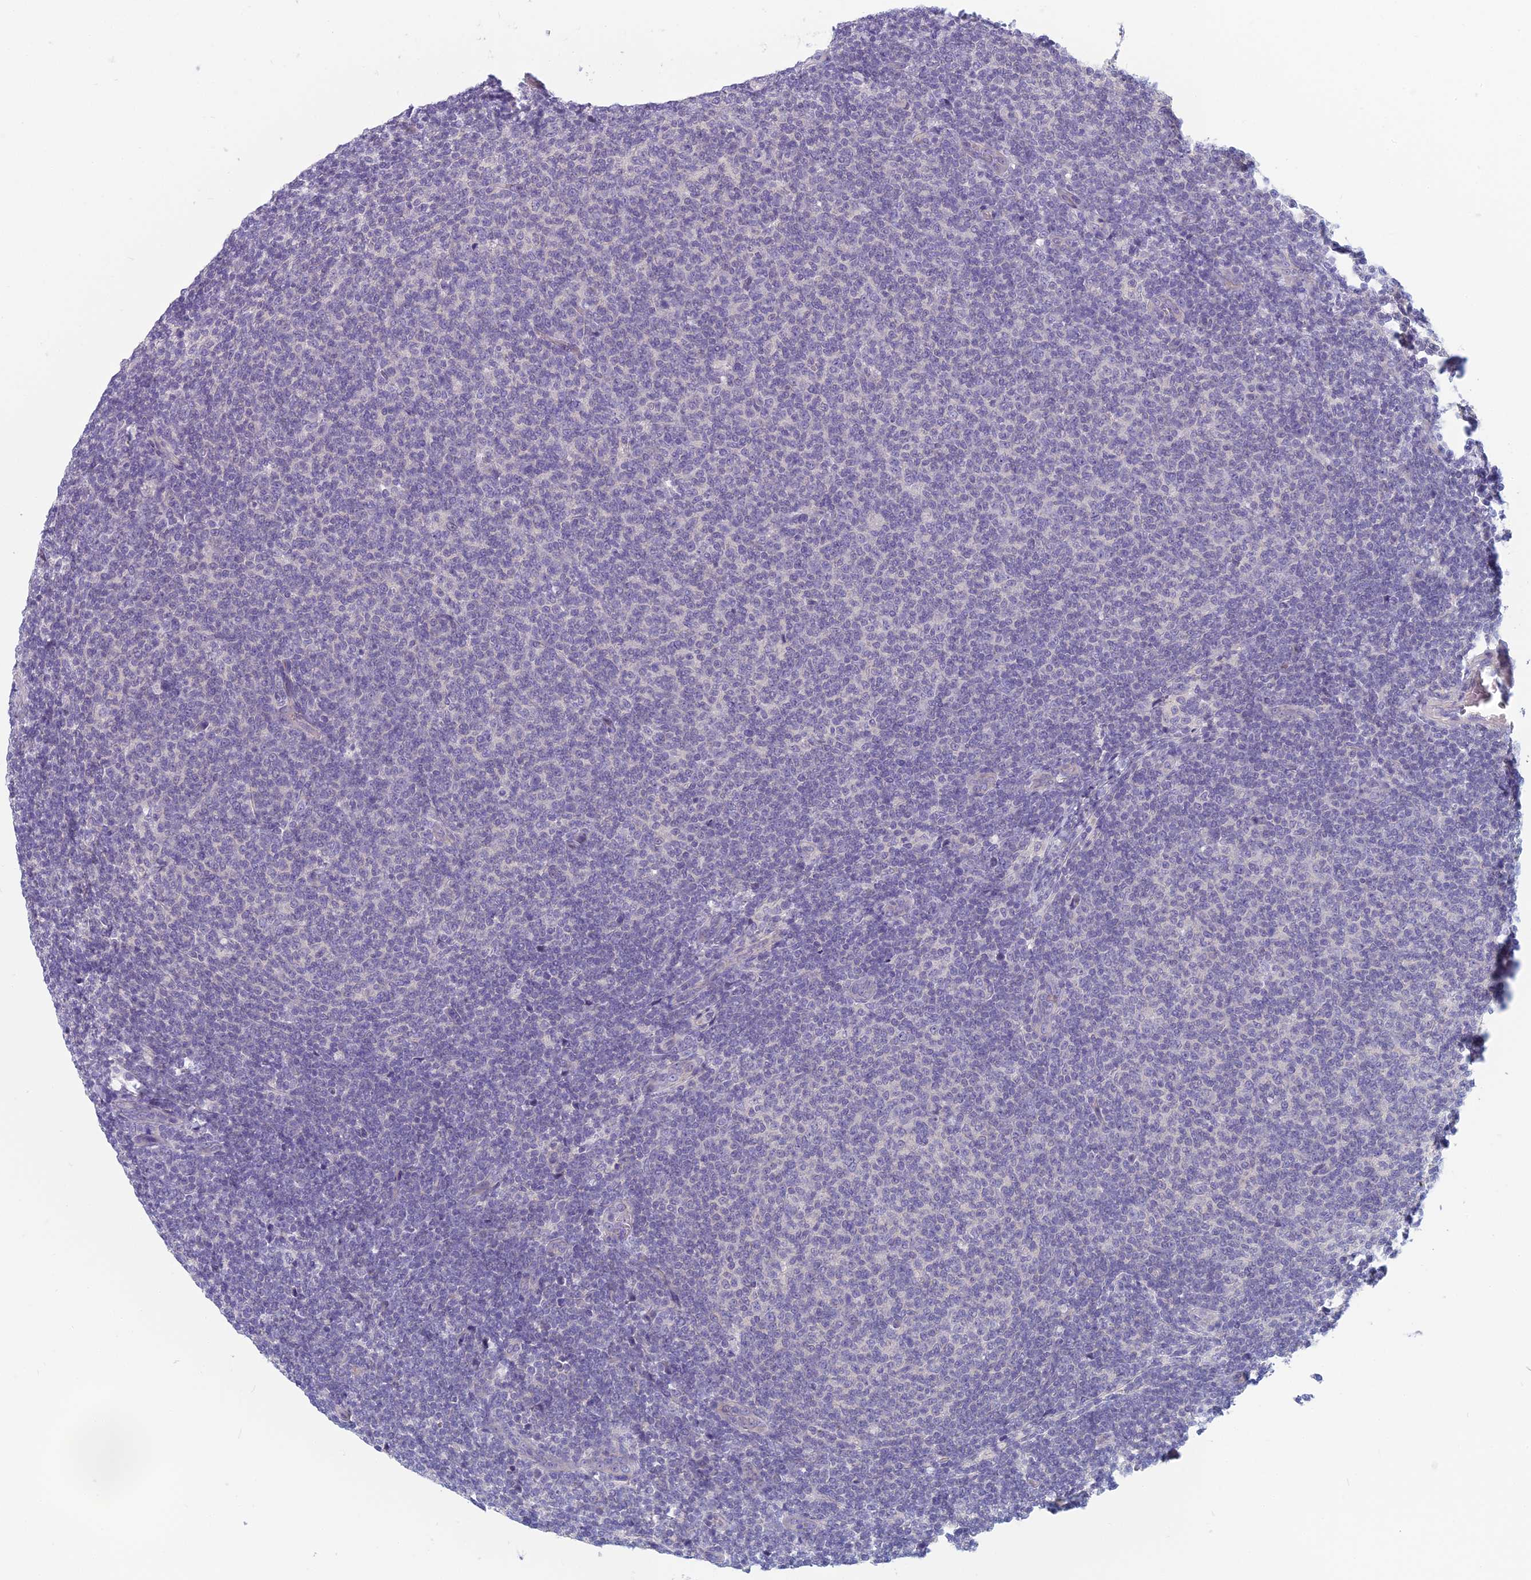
{"staining": {"intensity": "negative", "quantity": "none", "location": "none"}, "tissue": "lymphoma", "cell_type": "Tumor cells", "image_type": "cancer", "snomed": [{"axis": "morphology", "description": "Malignant lymphoma, non-Hodgkin's type, Low grade"}, {"axis": "topography", "description": "Lymph node"}], "caption": "Human lymphoma stained for a protein using IHC shows no staining in tumor cells.", "gene": "RBM41", "patient": {"sex": "male", "age": 66}}